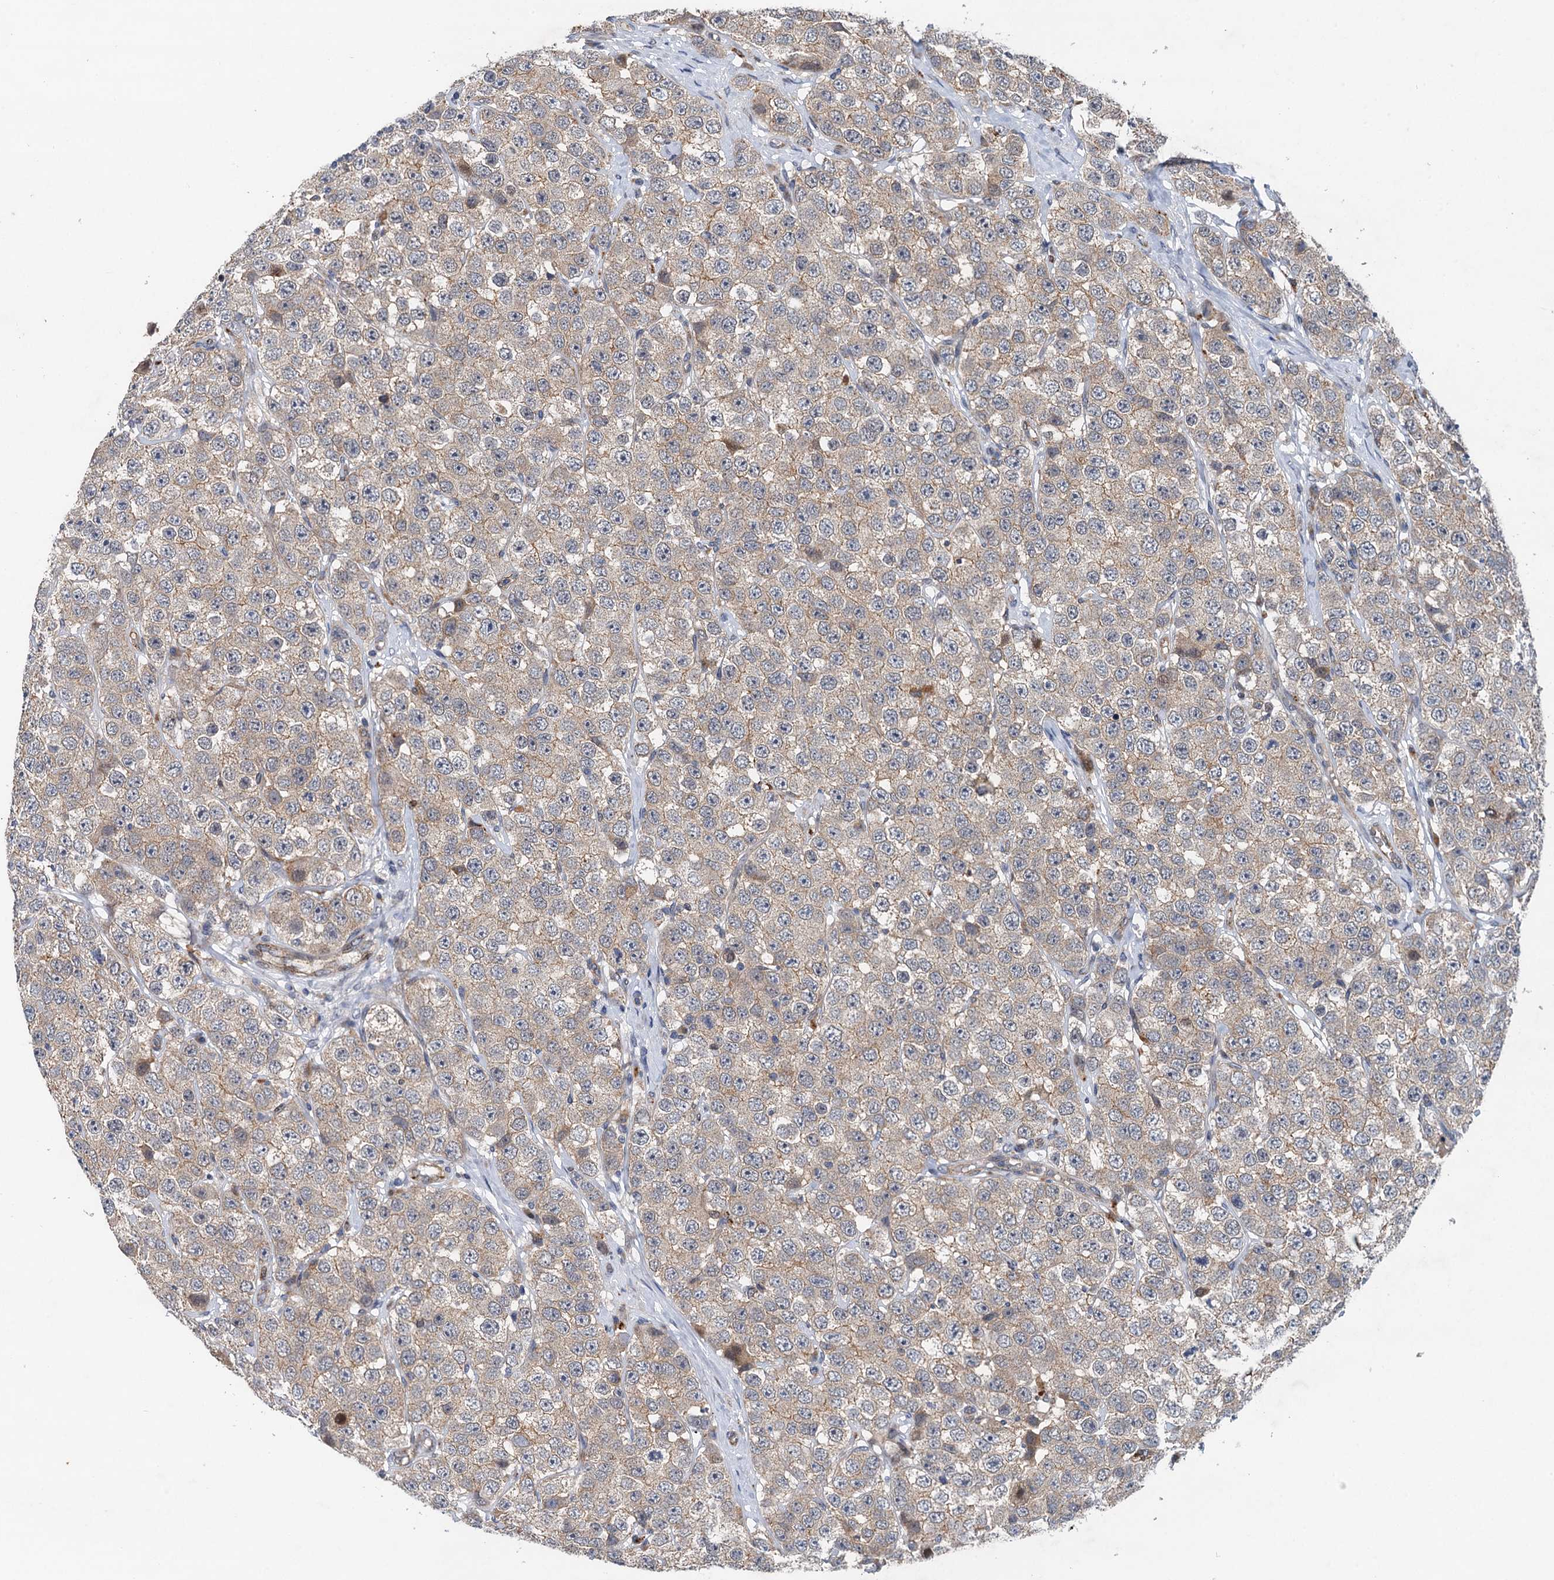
{"staining": {"intensity": "weak", "quantity": "25%-75%", "location": "cytoplasmic/membranous"}, "tissue": "testis cancer", "cell_type": "Tumor cells", "image_type": "cancer", "snomed": [{"axis": "morphology", "description": "Seminoma, NOS"}, {"axis": "topography", "description": "Testis"}], "caption": "Immunohistochemical staining of human seminoma (testis) displays low levels of weak cytoplasmic/membranous positivity in about 25%-75% of tumor cells.", "gene": "NLRP10", "patient": {"sex": "male", "age": 28}}